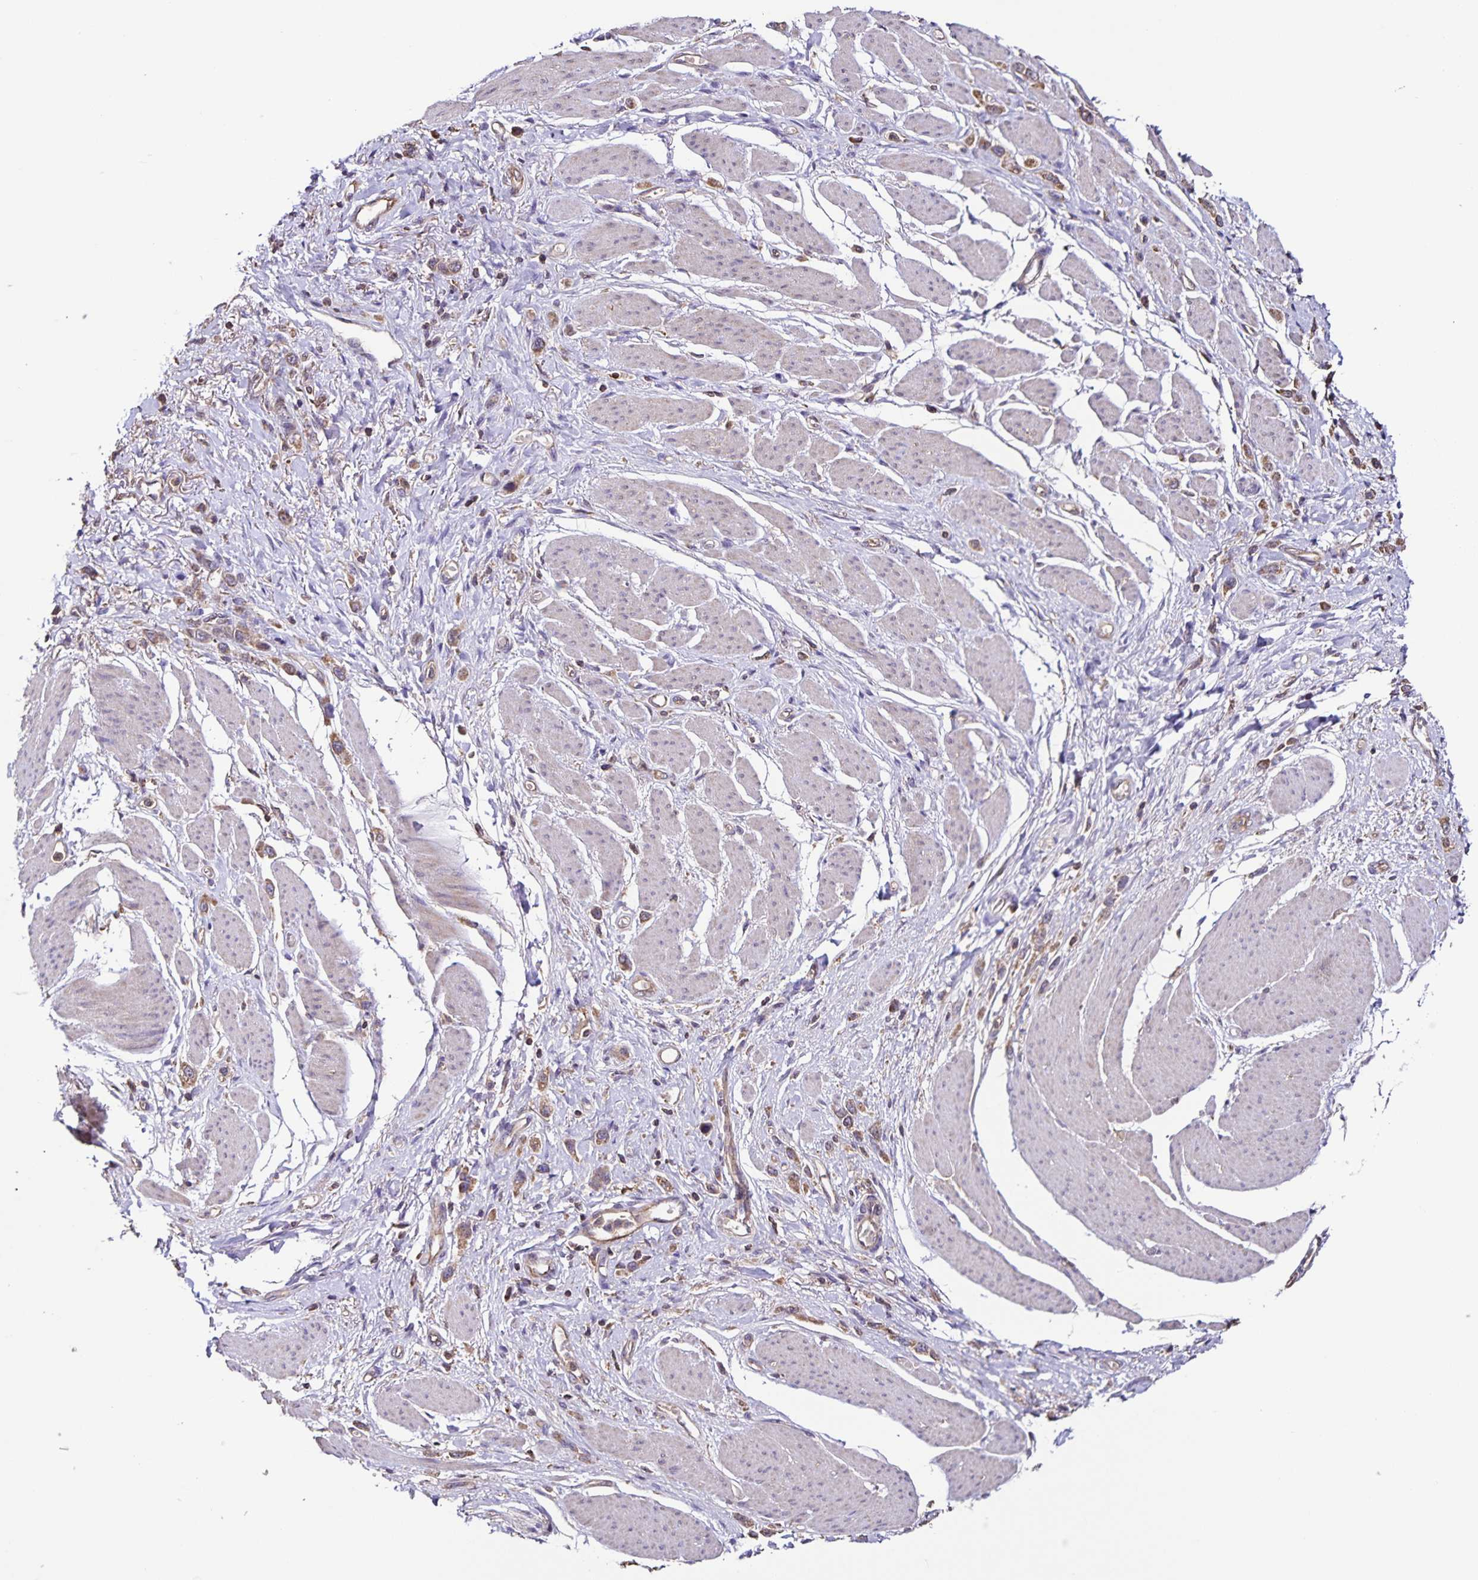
{"staining": {"intensity": "moderate", "quantity": ">75%", "location": "cytoplasmic/membranous"}, "tissue": "stomach cancer", "cell_type": "Tumor cells", "image_type": "cancer", "snomed": [{"axis": "morphology", "description": "Adenocarcinoma, NOS"}, {"axis": "topography", "description": "Stomach"}], "caption": "Immunohistochemistry image of human stomach cancer (adenocarcinoma) stained for a protein (brown), which displays medium levels of moderate cytoplasmic/membranous expression in approximately >75% of tumor cells.", "gene": "MAN1A1", "patient": {"sex": "female", "age": 65}}